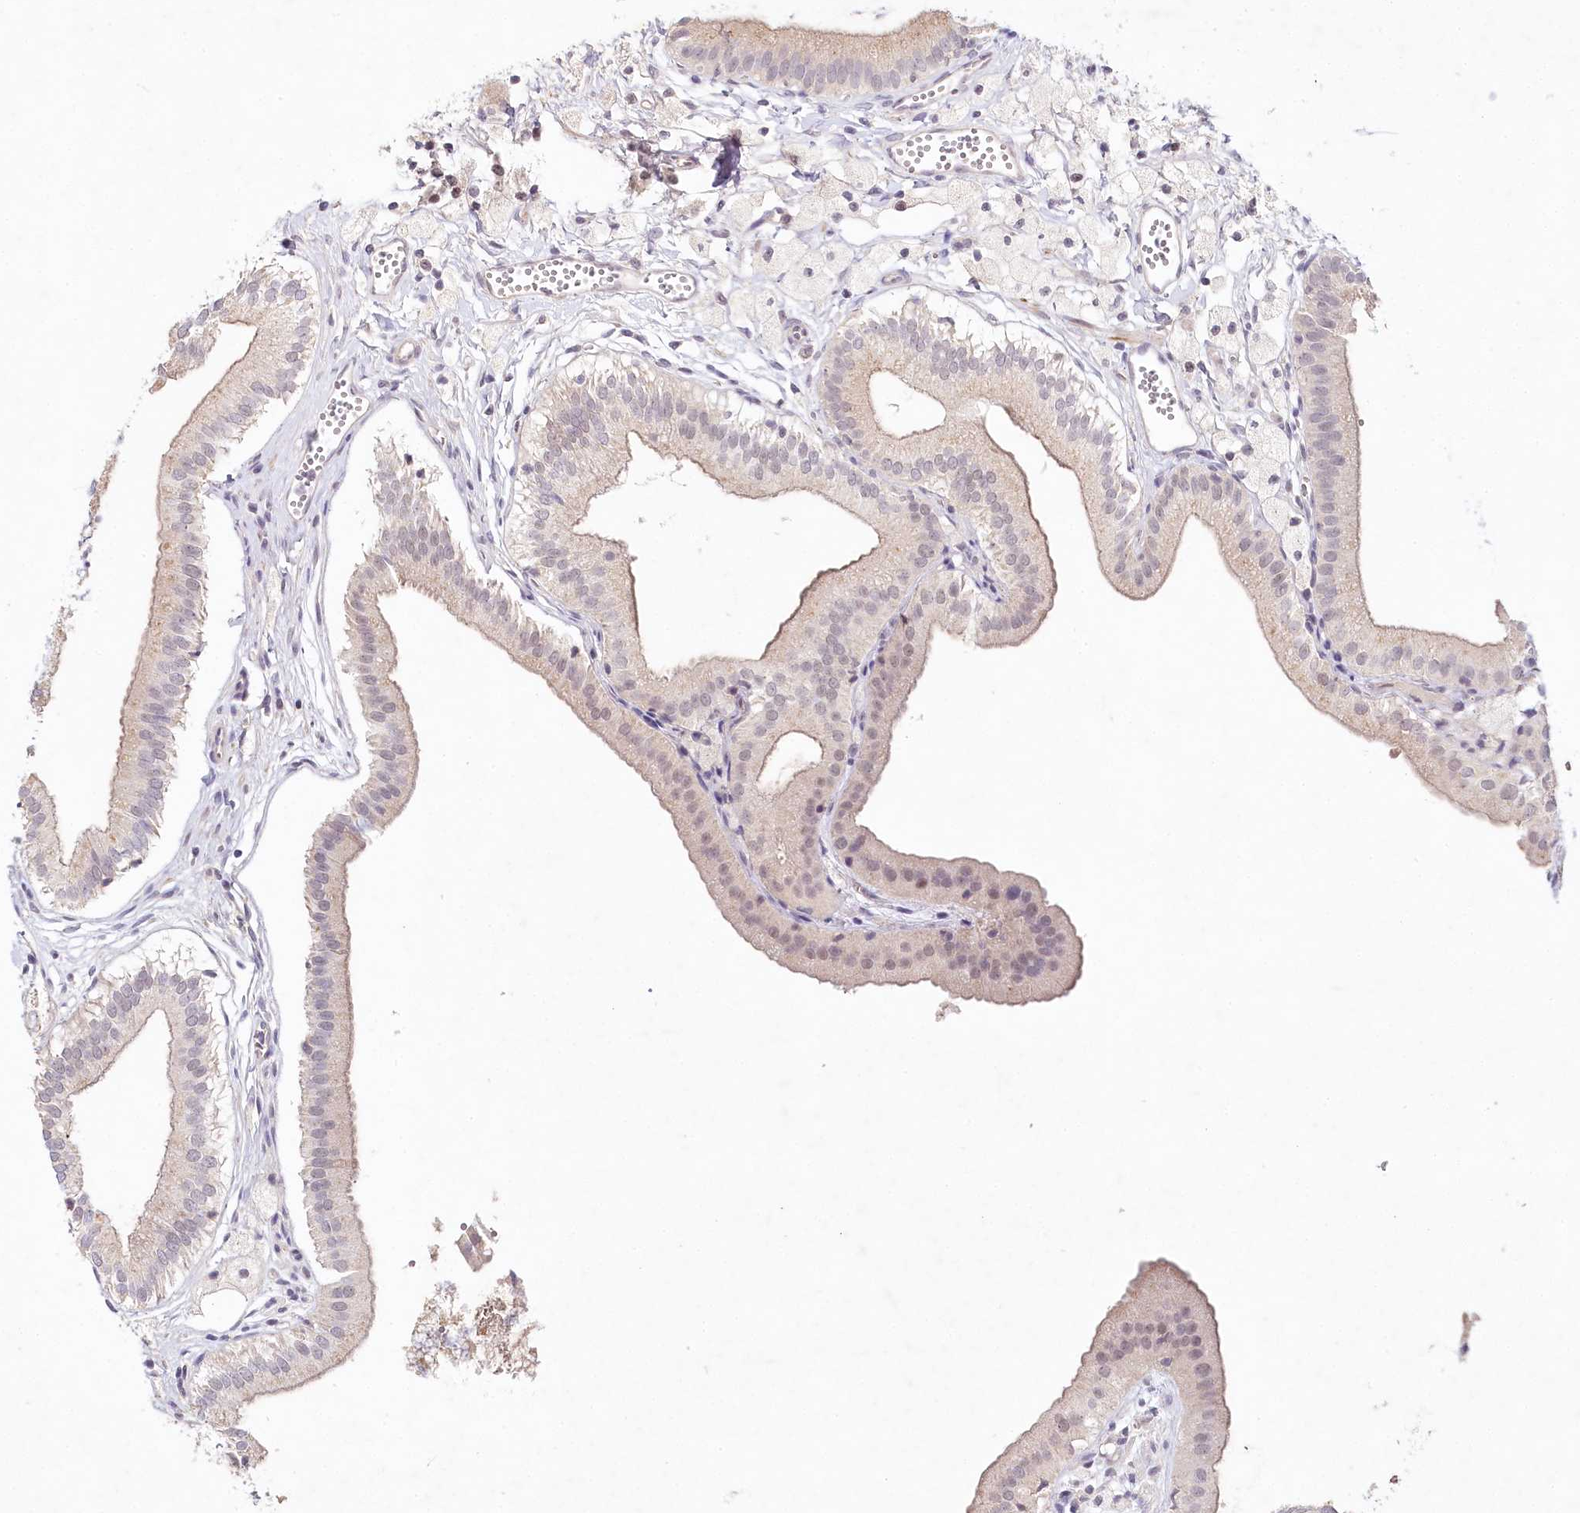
{"staining": {"intensity": "weak", "quantity": "25%-75%", "location": "cytoplasmic/membranous,nuclear"}, "tissue": "gallbladder", "cell_type": "Glandular cells", "image_type": "normal", "snomed": [{"axis": "morphology", "description": "Normal tissue, NOS"}, {"axis": "topography", "description": "Gallbladder"}], "caption": "Immunohistochemical staining of benign human gallbladder reveals low levels of weak cytoplasmic/membranous,nuclear expression in approximately 25%-75% of glandular cells.", "gene": "AMTN", "patient": {"sex": "male", "age": 55}}